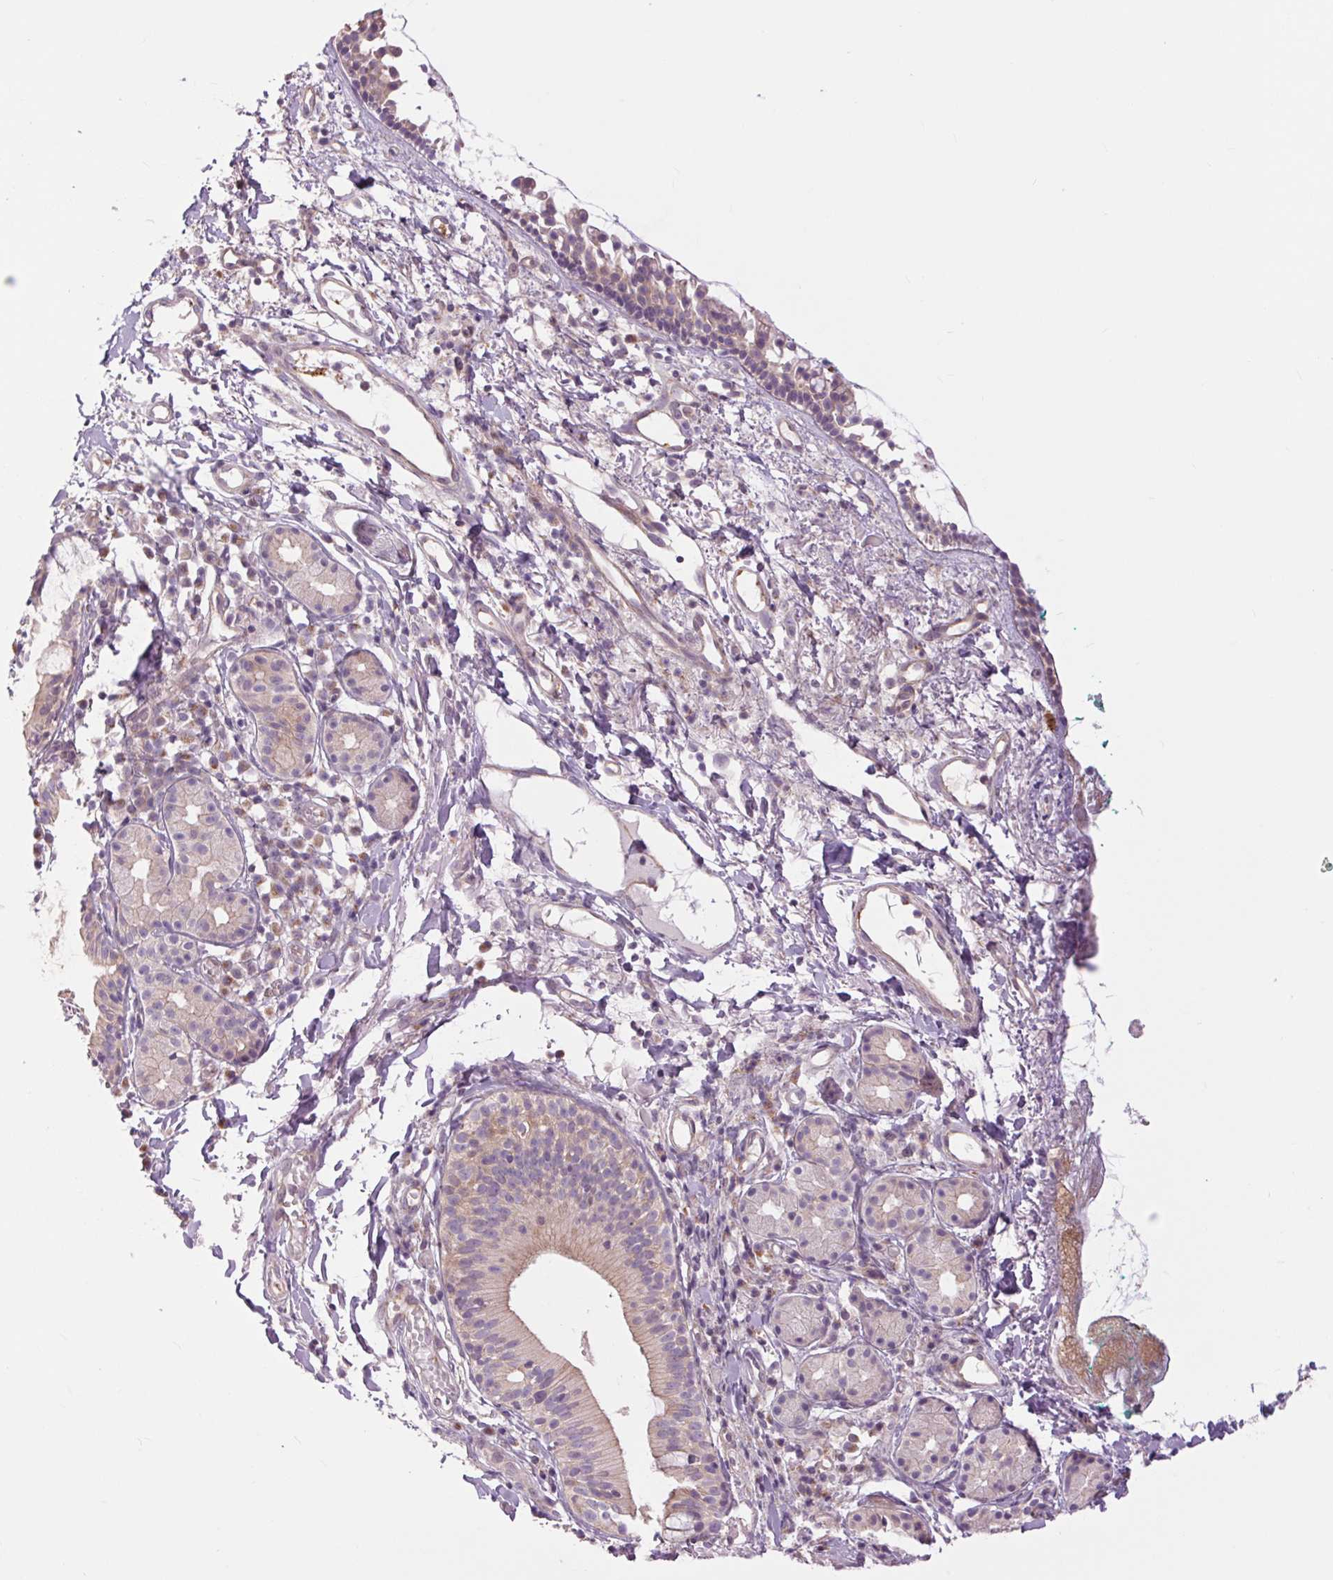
{"staining": {"intensity": "weak", "quantity": "<25%", "location": "cytoplasmic/membranous"}, "tissue": "nasopharynx", "cell_type": "Respiratory epithelial cells", "image_type": "normal", "snomed": [{"axis": "morphology", "description": "Normal tissue, NOS"}, {"axis": "morphology", "description": "Basal cell carcinoma"}, {"axis": "topography", "description": "Cartilage tissue"}, {"axis": "topography", "description": "Nasopharynx"}, {"axis": "topography", "description": "Oral tissue"}], "caption": "Protein analysis of normal nasopharynx displays no significant staining in respiratory epithelial cells.", "gene": "CTNNA3", "patient": {"sex": "female", "age": 77}}